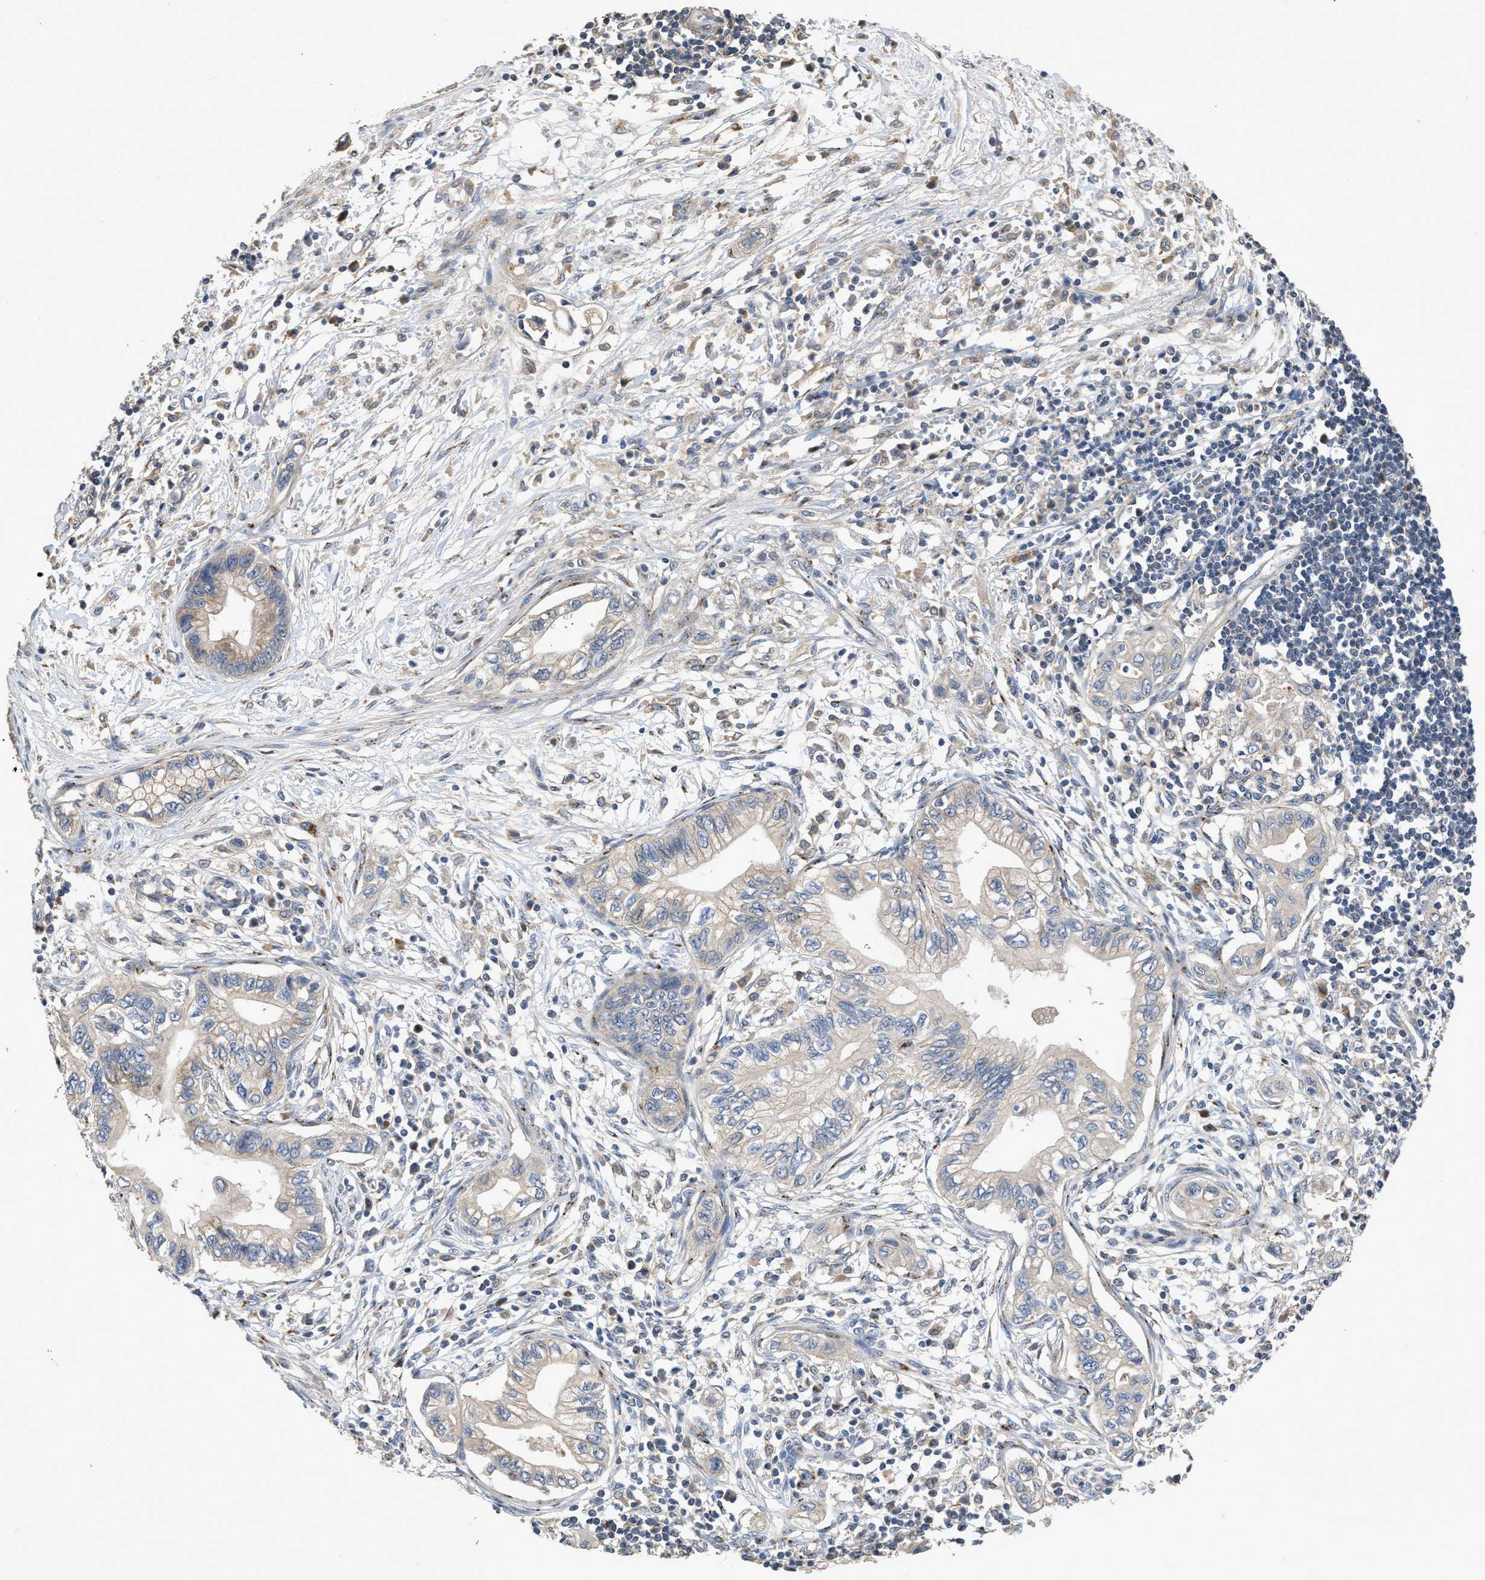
{"staining": {"intensity": "negative", "quantity": "none", "location": "none"}, "tissue": "pancreatic cancer", "cell_type": "Tumor cells", "image_type": "cancer", "snomed": [{"axis": "morphology", "description": "Adenocarcinoma, NOS"}, {"axis": "topography", "description": "Pancreas"}], "caption": "This is an immunohistochemistry (IHC) micrograph of human pancreatic cancer (adenocarcinoma). There is no expression in tumor cells.", "gene": "SIK2", "patient": {"sex": "male", "age": 56}}